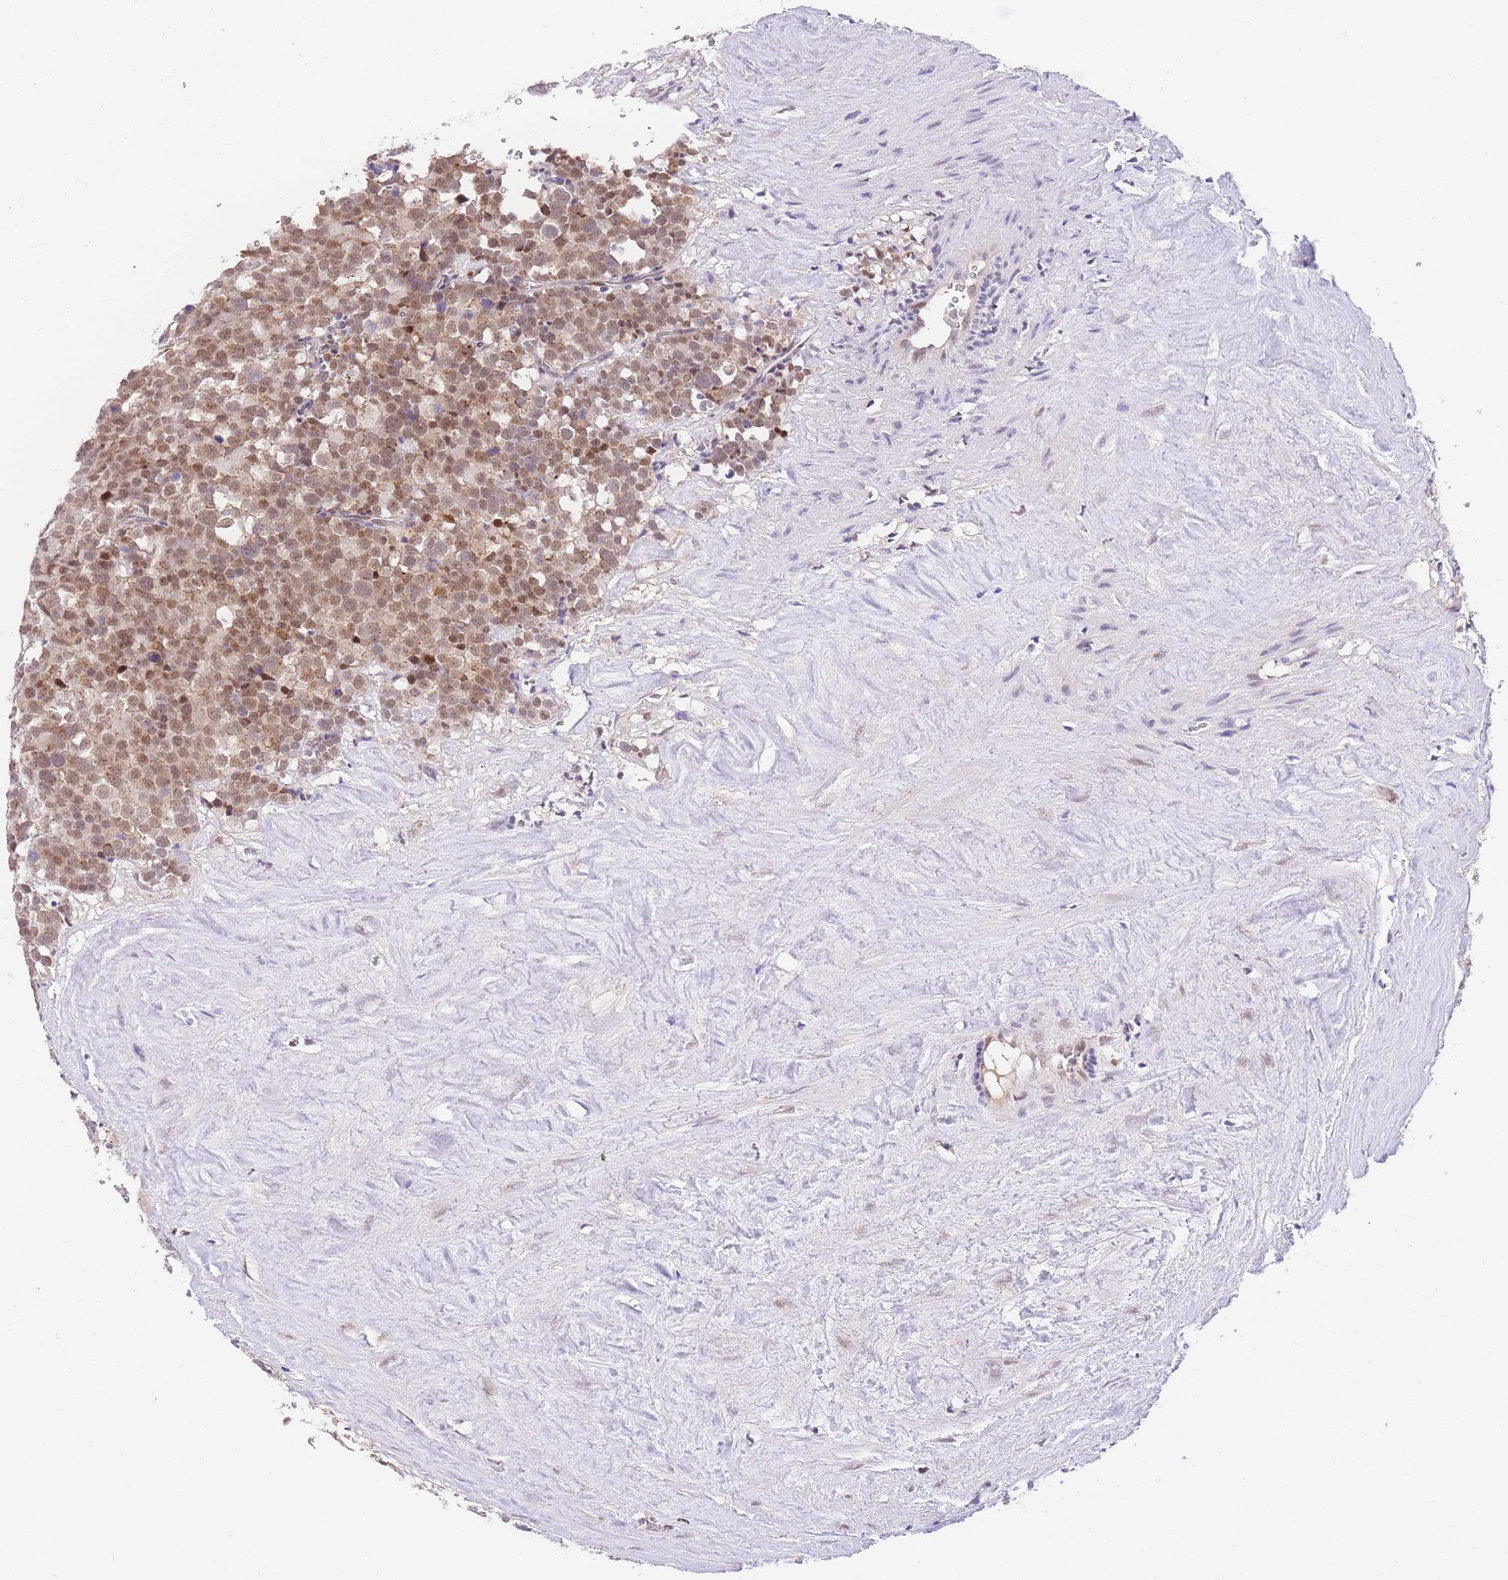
{"staining": {"intensity": "moderate", "quantity": ">75%", "location": "nuclear"}, "tissue": "testis cancer", "cell_type": "Tumor cells", "image_type": "cancer", "snomed": [{"axis": "morphology", "description": "Seminoma, NOS"}, {"axis": "topography", "description": "Testis"}], "caption": "A photomicrograph of human testis seminoma stained for a protein reveals moderate nuclear brown staining in tumor cells. (DAB (3,3'-diaminobenzidine) = brown stain, brightfield microscopy at high magnification).", "gene": "SLC35F2", "patient": {"sex": "male", "age": 71}}